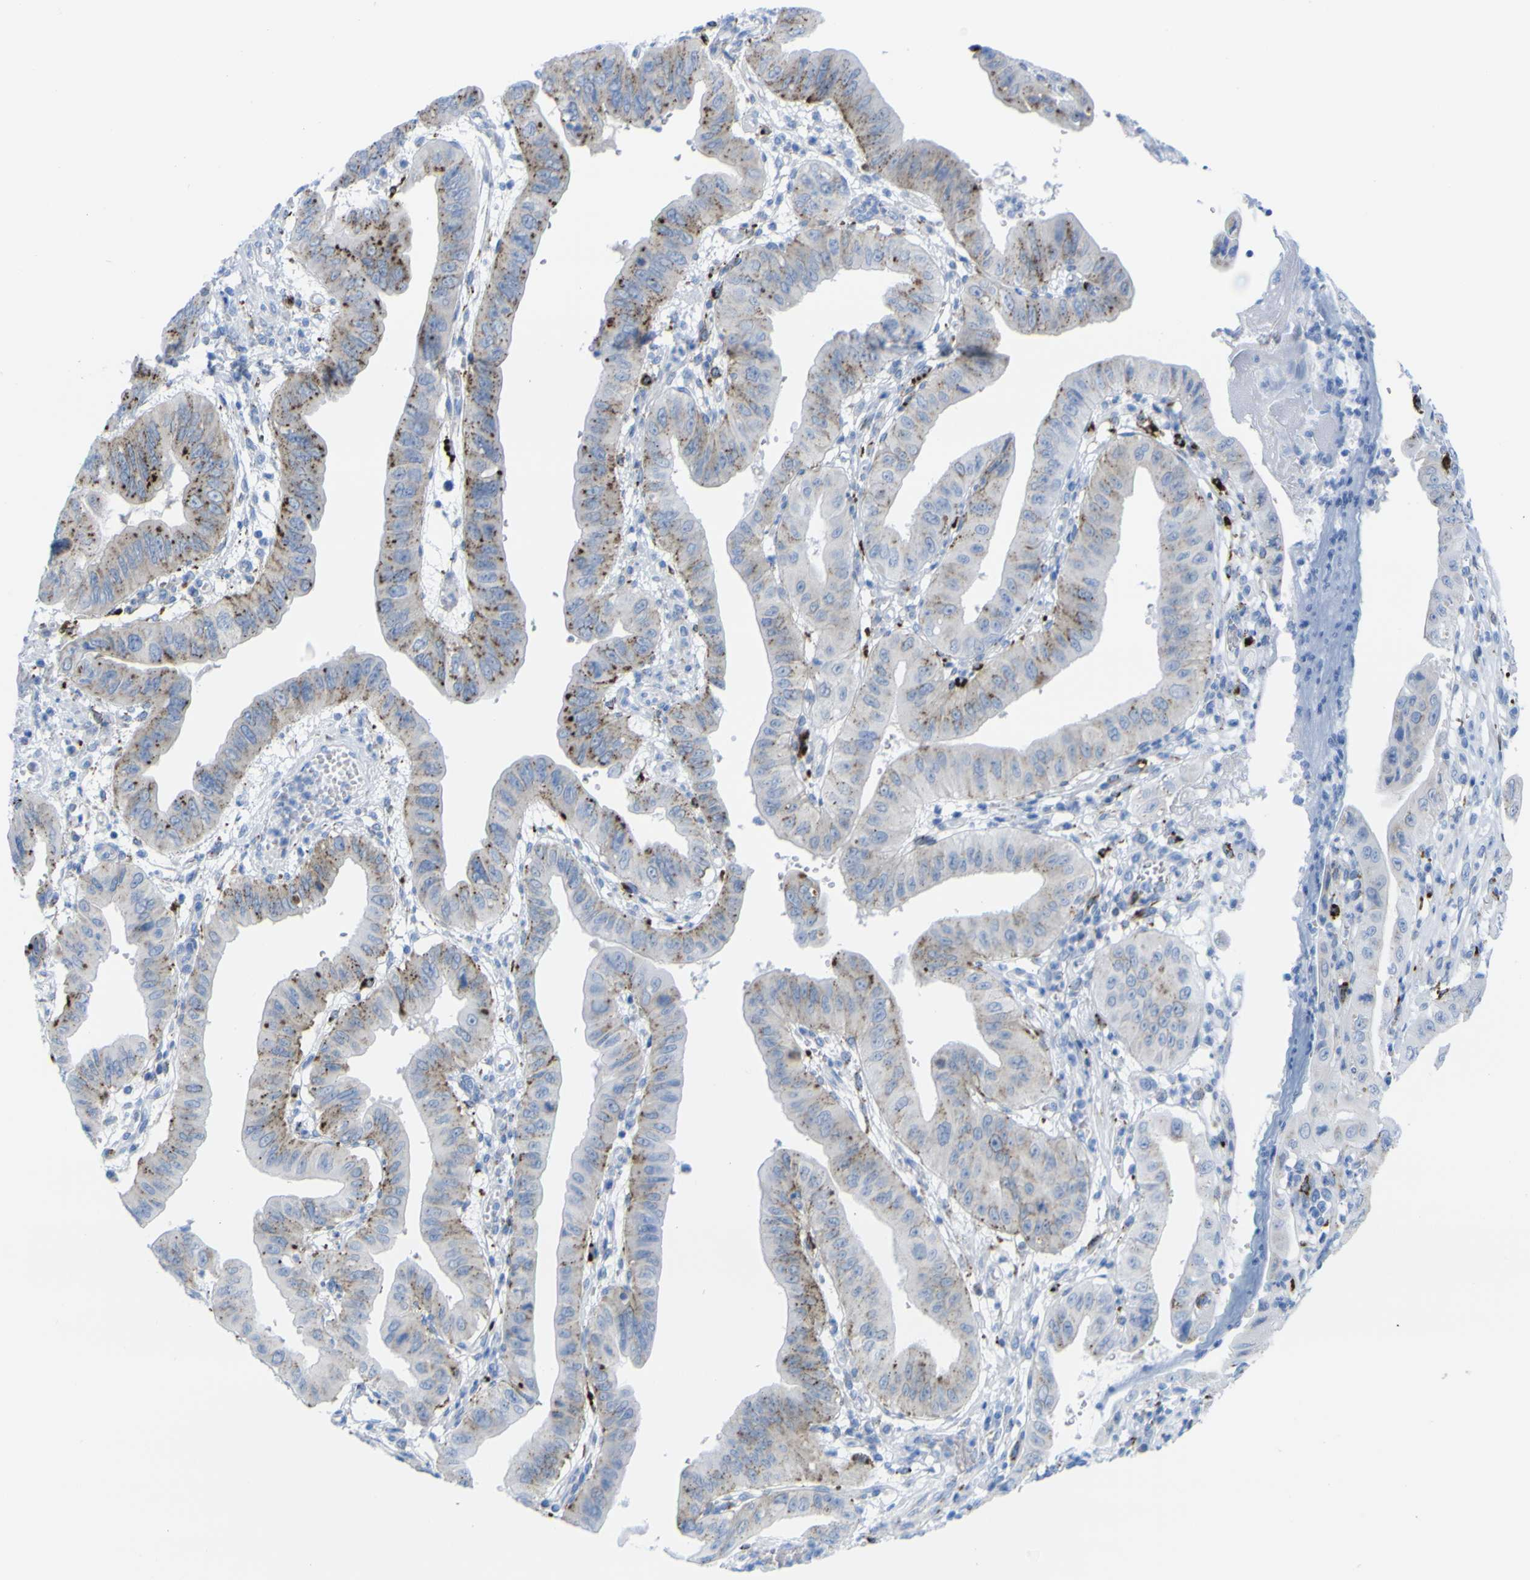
{"staining": {"intensity": "moderate", "quantity": "25%-75%", "location": "cytoplasmic/membranous"}, "tissue": "pancreatic cancer", "cell_type": "Tumor cells", "image_type": "cancer", "snomed": [{"axis": "morphology", "description": "Normal tissue, NOS"}, {"axis": "topography", "description": "Lymph node"}], "caption": "There is medium levels of moderate cytoplasmic/membranous staining in tumor cells of pancreatic cancer, as demonstrated by immunohistochemical staining (brown color).", "gene": "PLD3", "patient": {"sex": "male", "age": 50}}